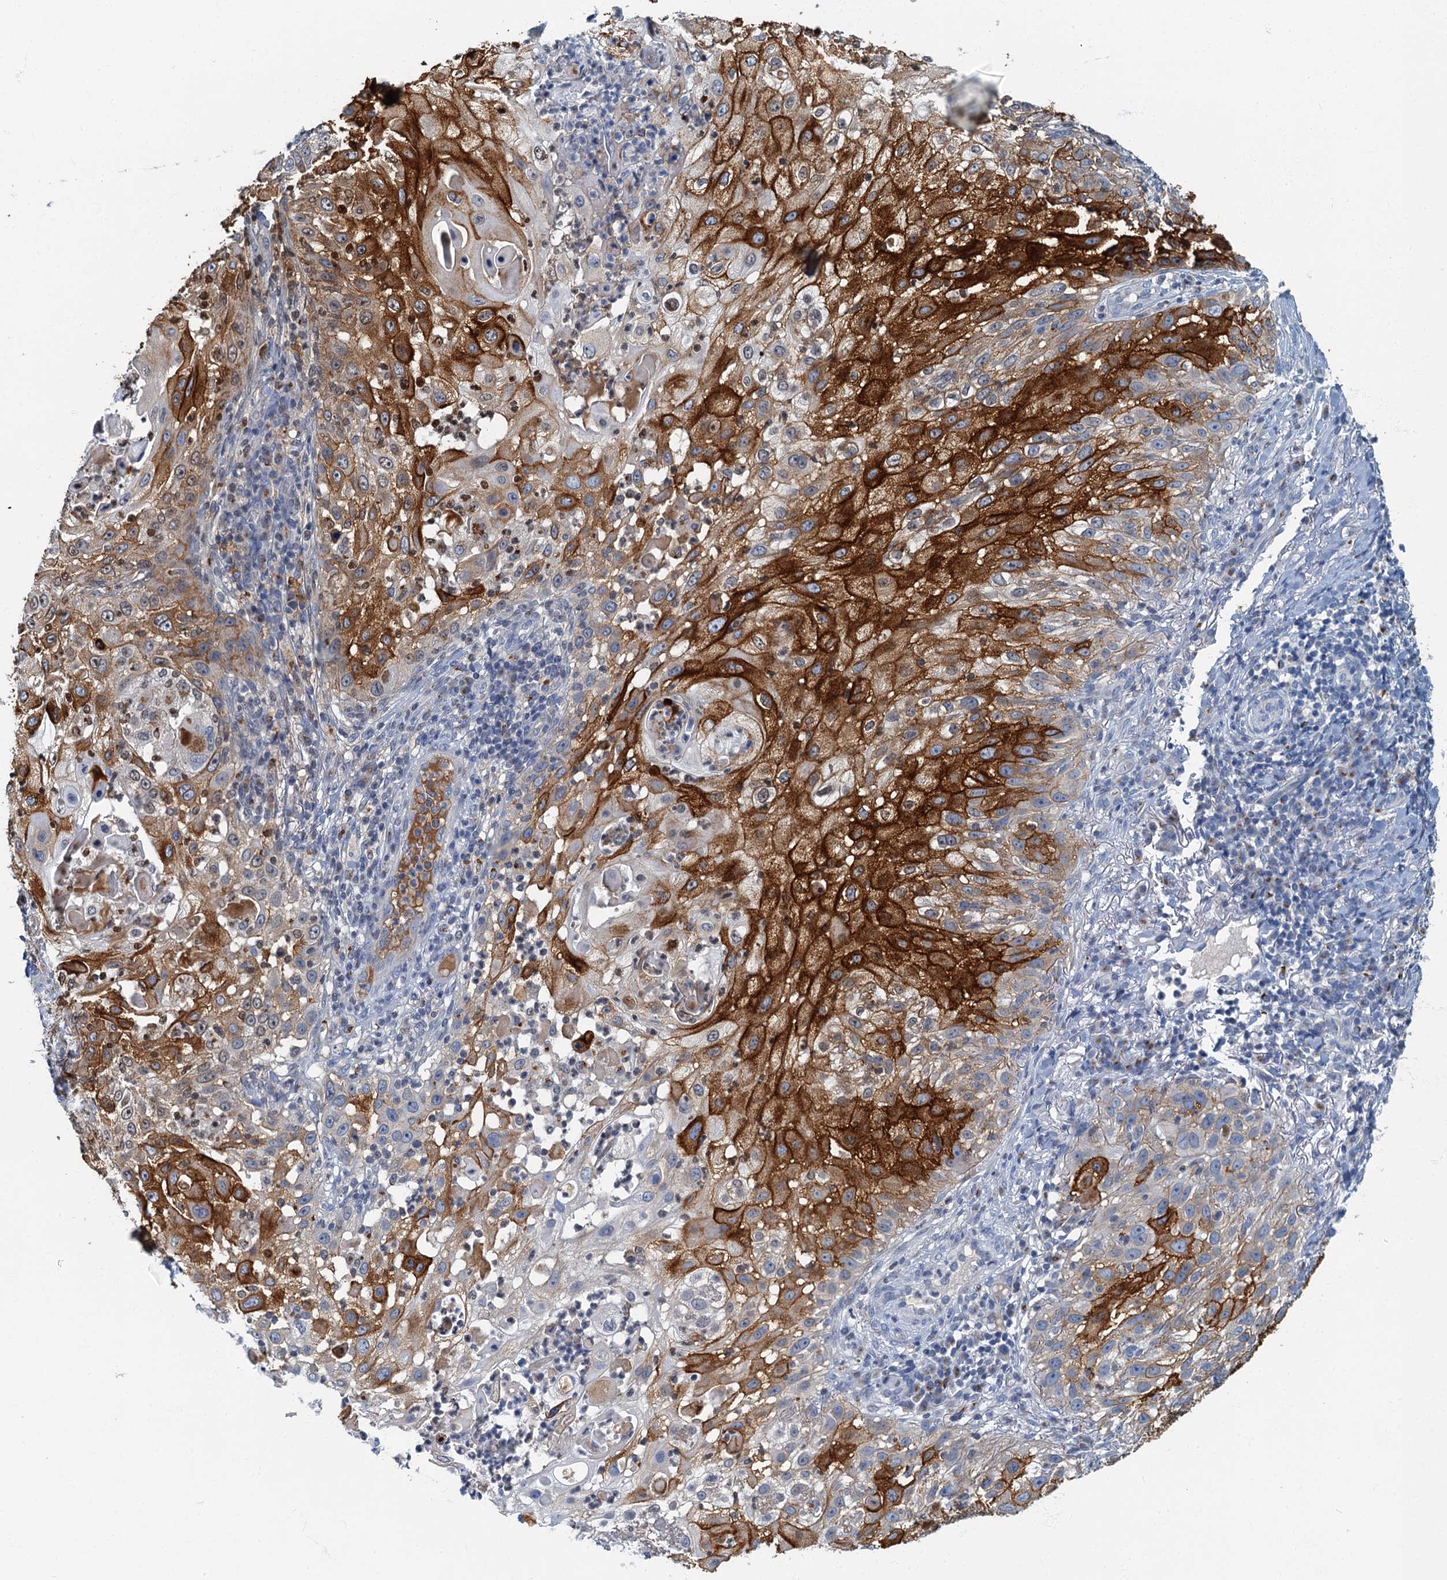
{"staining": {"intensity": "strong", "quantity": "25%-75%", "location": "cytoplasmic/membranous"}, "tissue": "skin cancer", "cell_type": "Tumor cells", "image_type": "cancer", "snomed": [{"axis": "morphology", "description": "Squamous cell carcinoma, NOS"}, {"axis": "topography", "description": "Skin"}], "caption": "High-magnification brightfield microscopy of squamous cell carcinoma (skin) stained with DAB (brown) and counterstained with hematoxylin (blue). tumor cells exhibit strong cytoplasmic/membranous expression is identified in approximately25%-75% of cells.", "gene": "LYPD3", "patient": {"sex": "female", "age": 44}}